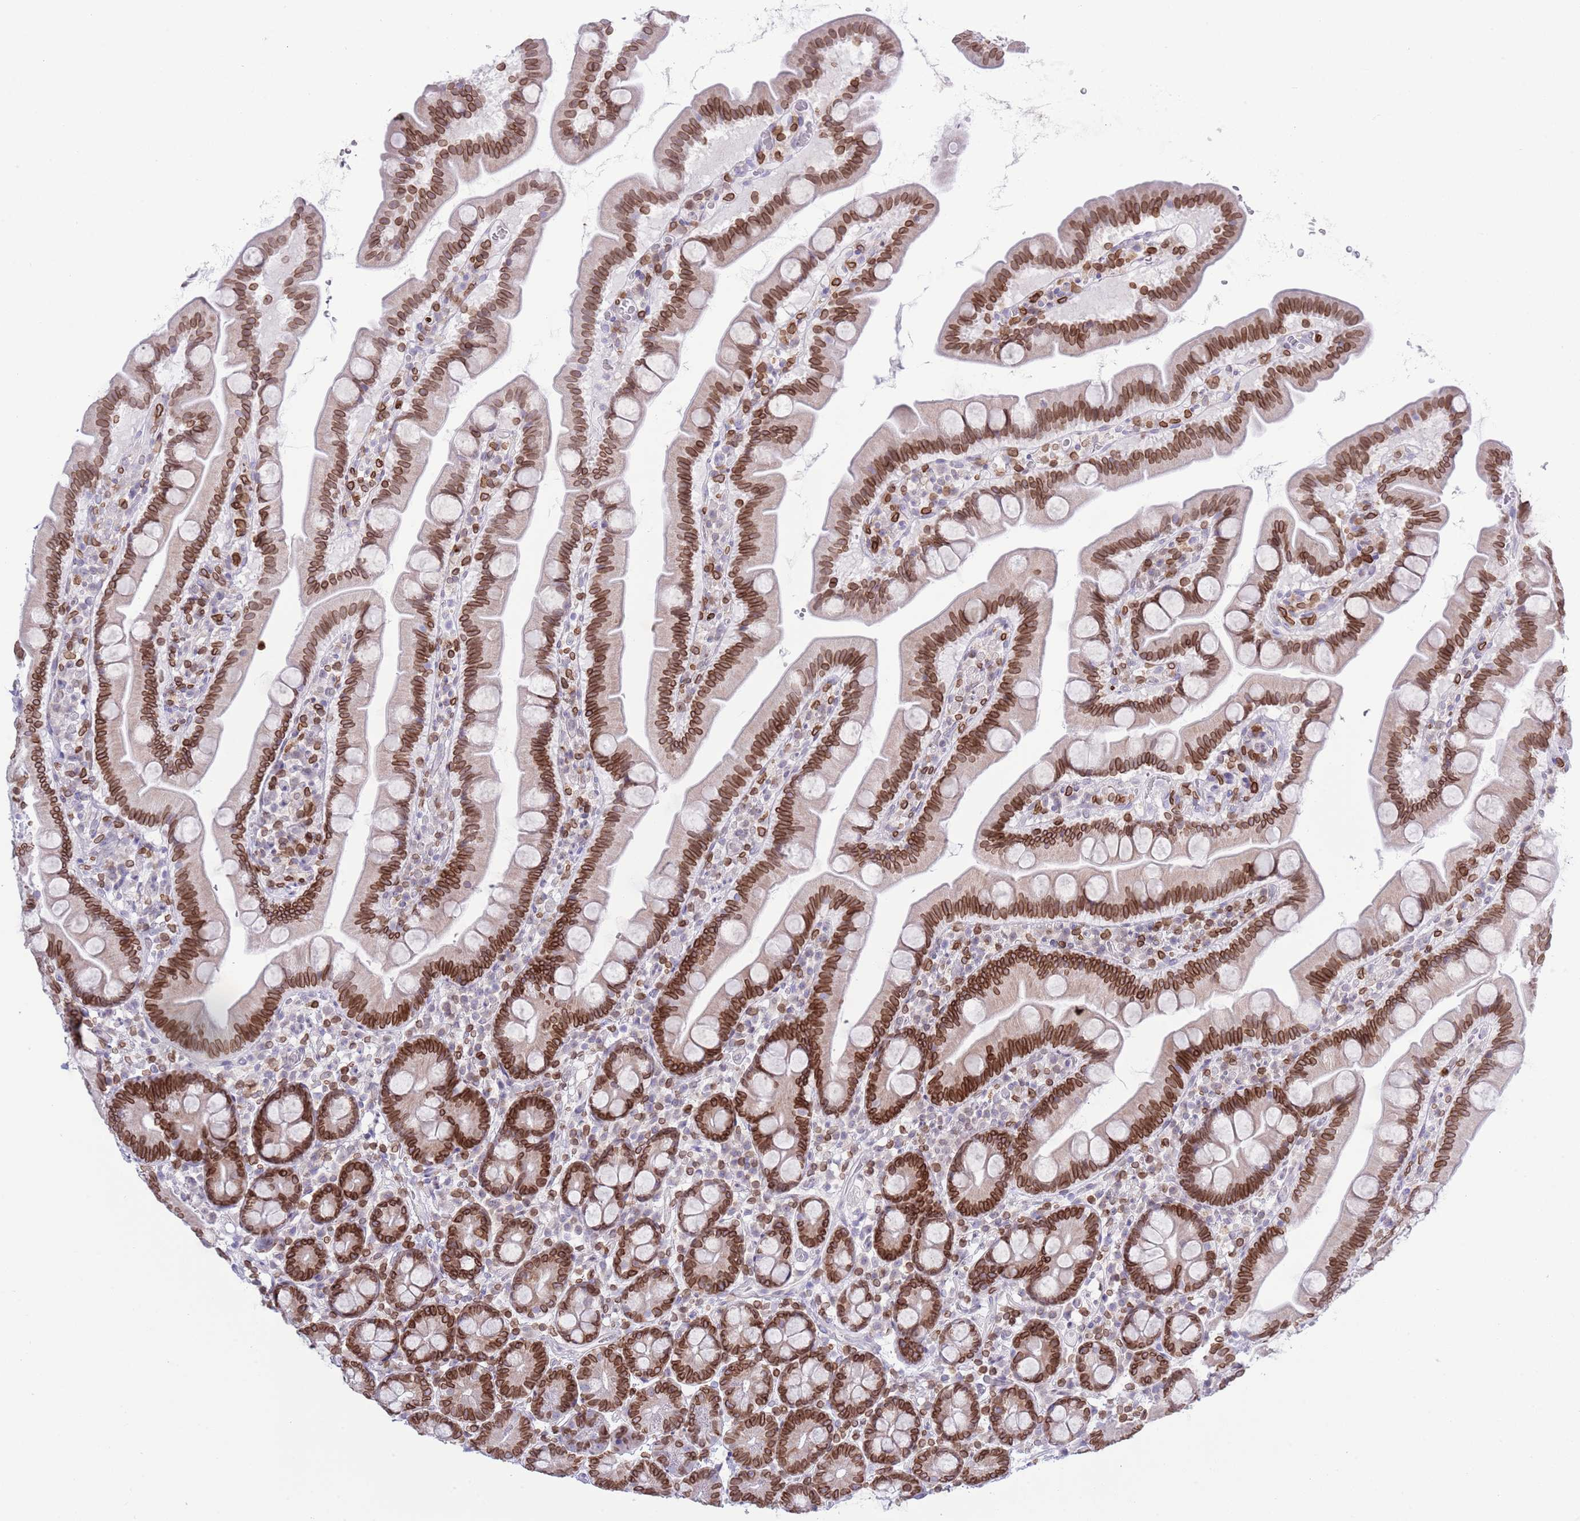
{"staining": {"intensity": "strong", "quantity": ">75%", "location": "cytoplasmic/membranous,nuclear"}, "tissue": "small intestine", "cell_type": "Glandular cells", "image_type": "normal", "snomed": [{"axis": "morphology", "description": "Normal tissue, NOS"}, {"axis": "topography", "description": "Small intestine"}], "caption": "Protein staining of normal small intestine demonstrates strong cytoplasmic/membranous,nuclear expression in approximately >75% of glandular cells. Using DAB (brown) and hematoxylin (blue) stains, captured at high magnification using brightfield microscopy.", "gene": "LBR", "patient": {"sex": "female", "age": 68}}